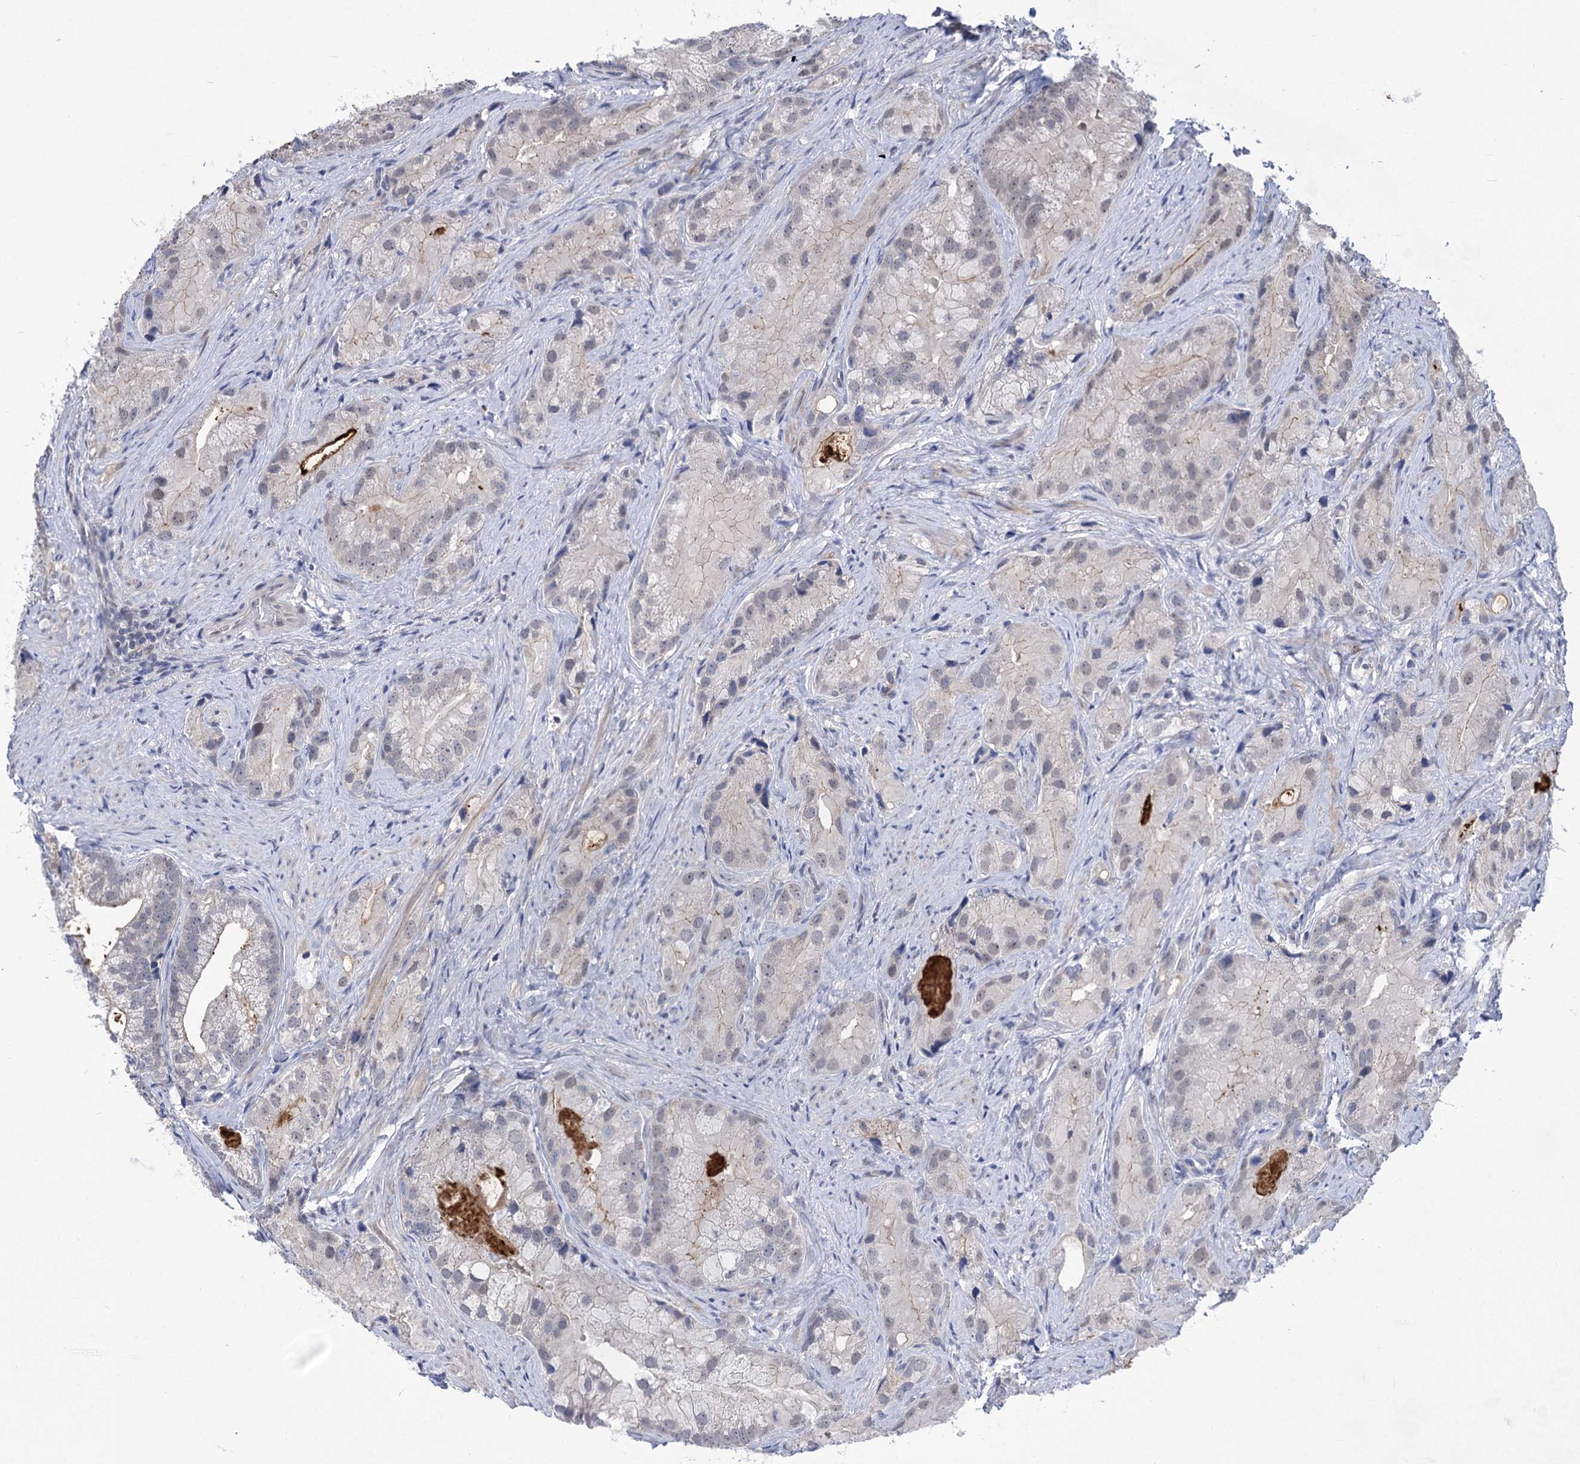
{"staining": {"intensity": "negative", "quantity": "none", "location": "none"}, "tissue": "prostate cancer", "cell_type": "Tumor cells", "image_type": "cancer", "snomed": [{"axis": "morphology", "description": "Adenocarcinoma, Low grade"}, {"axis": "topography", "description": "Prostate"}], "caption": "An immunohistochemistry image of prostate cancer is shown. There is no staining in tumor cells of prostate cancer.", "gene": "TTC17", "patient": {"sex": "male", "age": 71}}